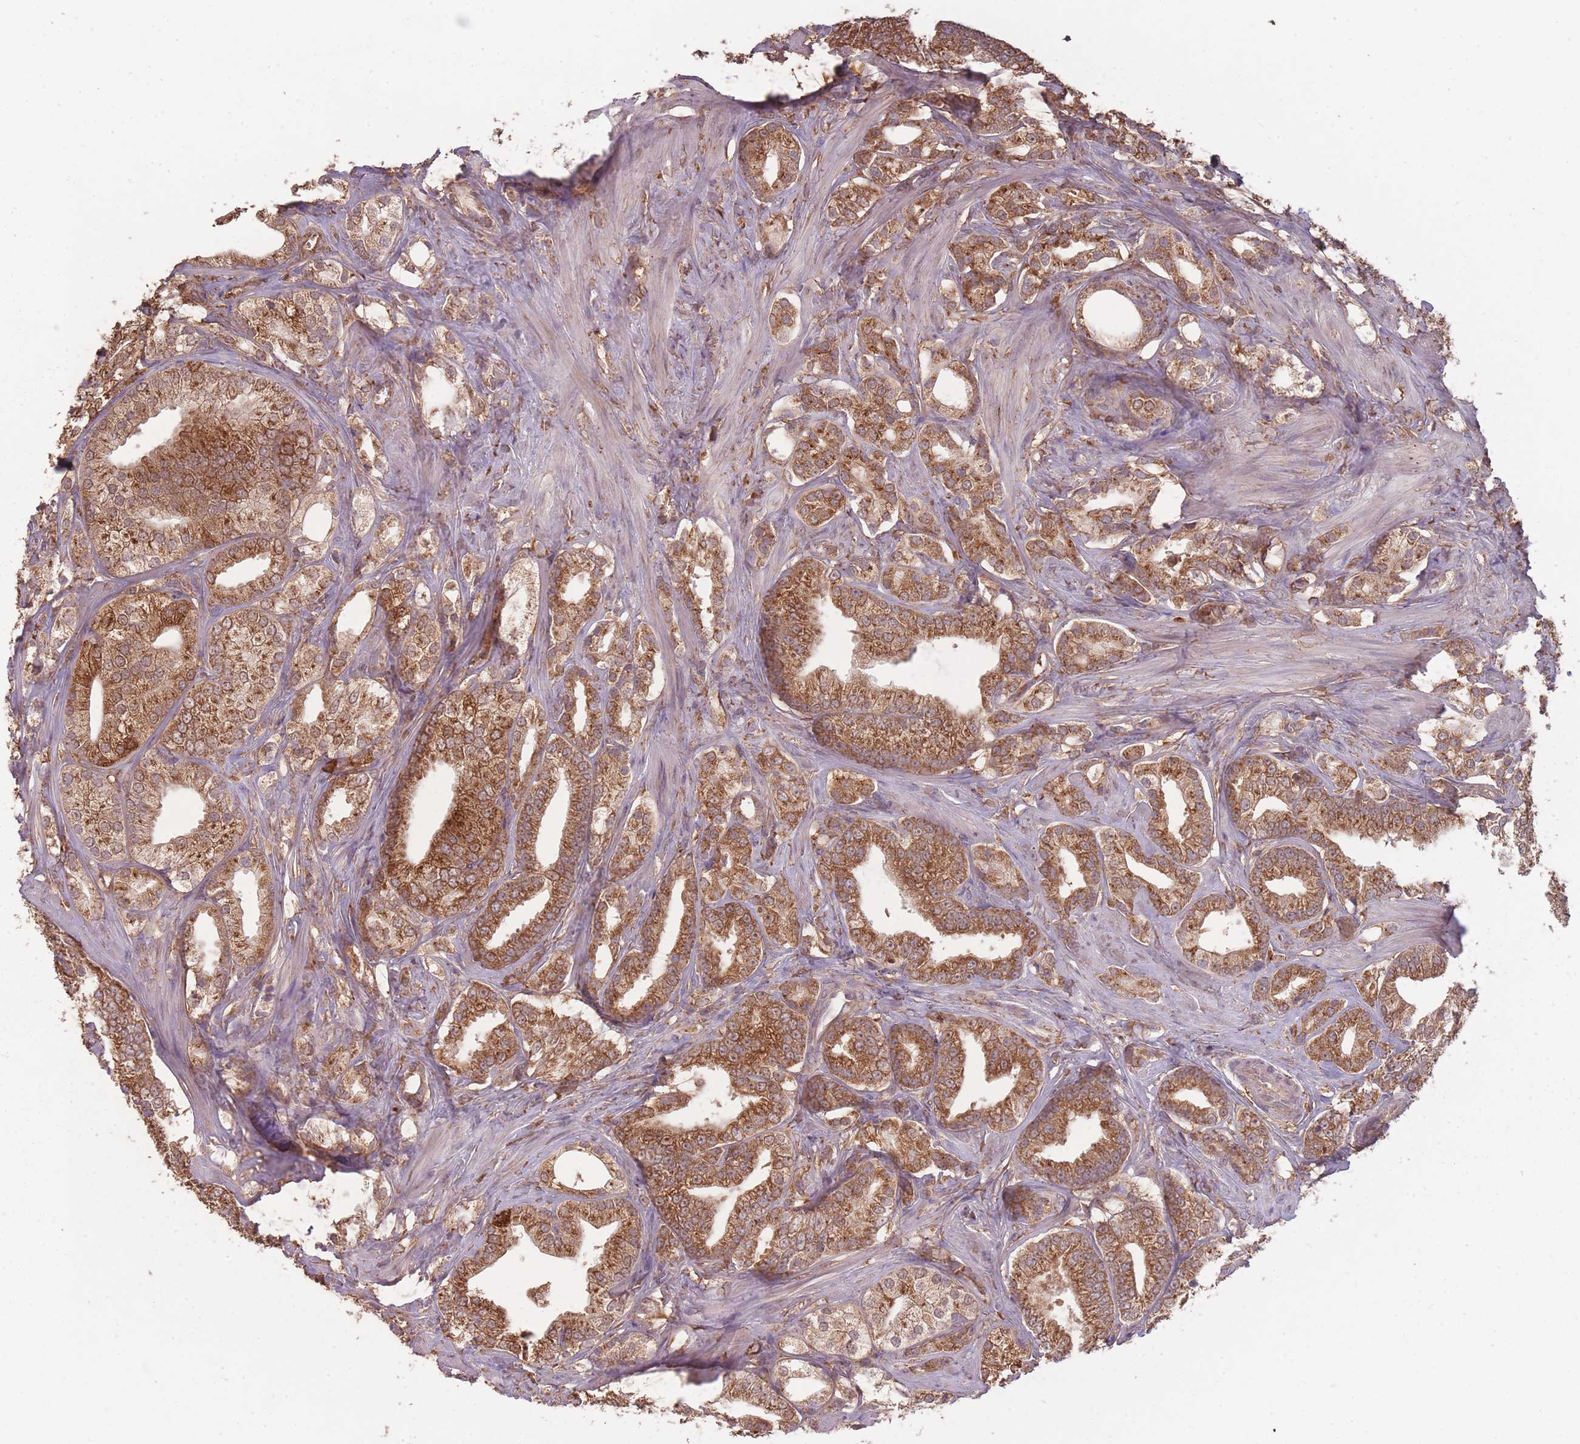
{"staining": {"intensity": "strong", "quantity": ">75%", "location": "cytoplasmic/membranous"}, "tissue": "prostate cancer", "cell_type": "Tumor cells", "image_type": "cancer", "snomed": [{"axis": "morphology", "description": "Adenocarcinoma, High grade"}, {"axis": "topography", "description": "Prostate"}], "caption": "Protein staining of prostate cancer tissue demonstrates strong cytoplasmic/membranous positivity in approximately >75% of tumor cells.", "gene": "SANBR", "patient": {"sex": "male", "age": 50}}